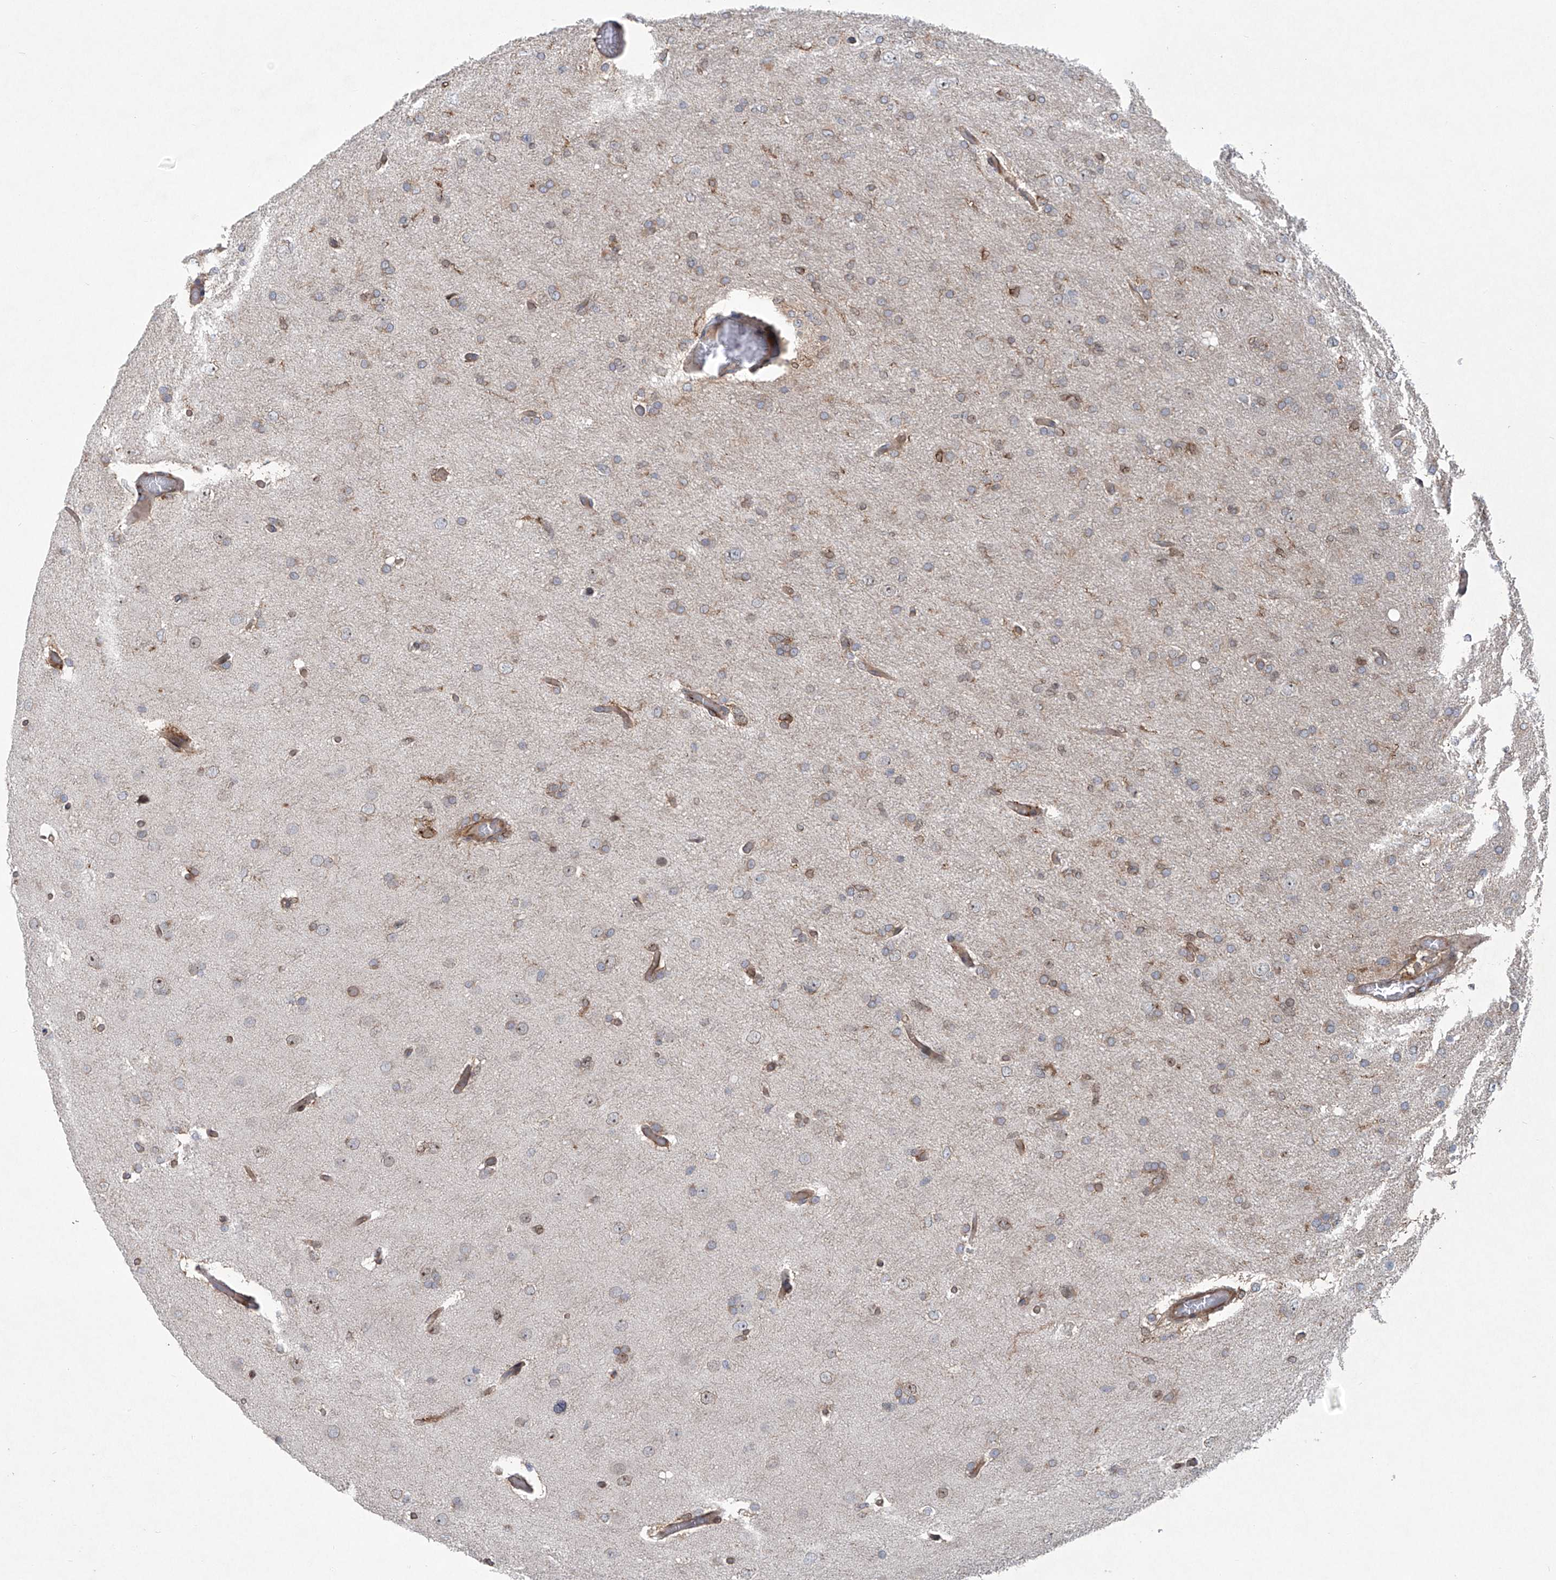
{"staining": {"intensity": "weak", "quantity": "25%-75%", "location": "cytoplasmic/membranous"}, "tissue": "glioma", "cell_type": "Tumor cells", "image_type": "cancer", "snomed": [{"axis": "morphology", "description": "Glioma, malignant, High grade"}, {"axis": "topography", "description": "Cerebral cortex"}], "caption": "Immunohistochemistry (IHC) (DAB (3,3'-diaminobenzidine)) staining of glioma reveals weak cytoplasmic/membranous protein staining in approximately 25%-75% of tumor cells. (Brightfield microscopy of DAB IHC at high magnification).", "gene": "KLC4", "patient": {"sex": "female", "age": 36}}